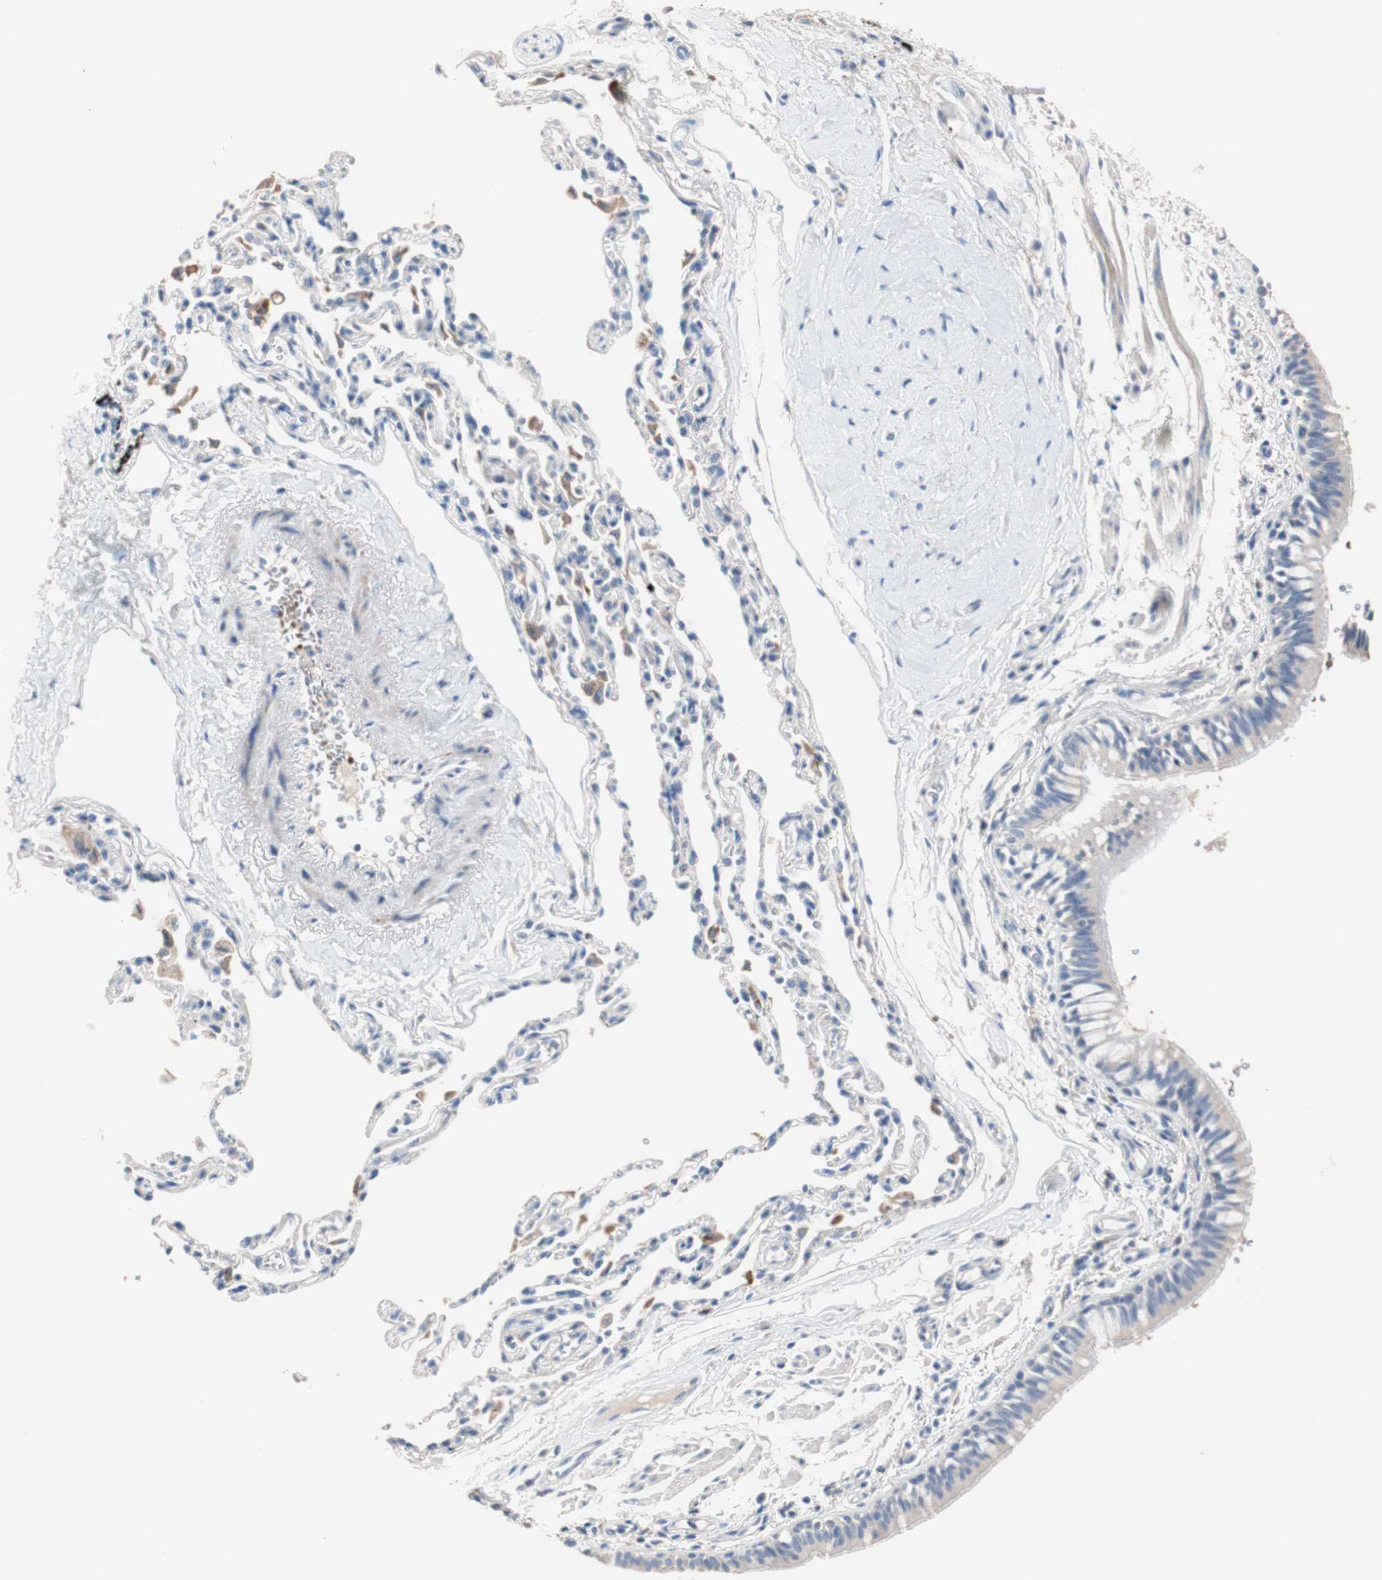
{"staining": {"intensity": "moderate", "quantity": "25%-75%", "location": "cytoplasmic/membranous"}, "tissue": "bronchus", "cell_type": "Respiratory epithelial cells", "image_type": "normal", "snomed": [{"axis": "morphology", "description": "Normal tissue, NOS"}, {"axis": "topography", "description": "Bronchus"}, {"axis": "topography", "description": "Lung"}], "caption": "Immunohistochemistry of benign bronchus demonstrates medium levels of moderate cytoplasmic/membranous staining in about 25%-75% of respiratory epithelial cells. Immunohistochemistry stains the protein in brown and the nuclei are stained blue.", "gene": "CDON", "patient": {"sex": "male", "age": 64}}